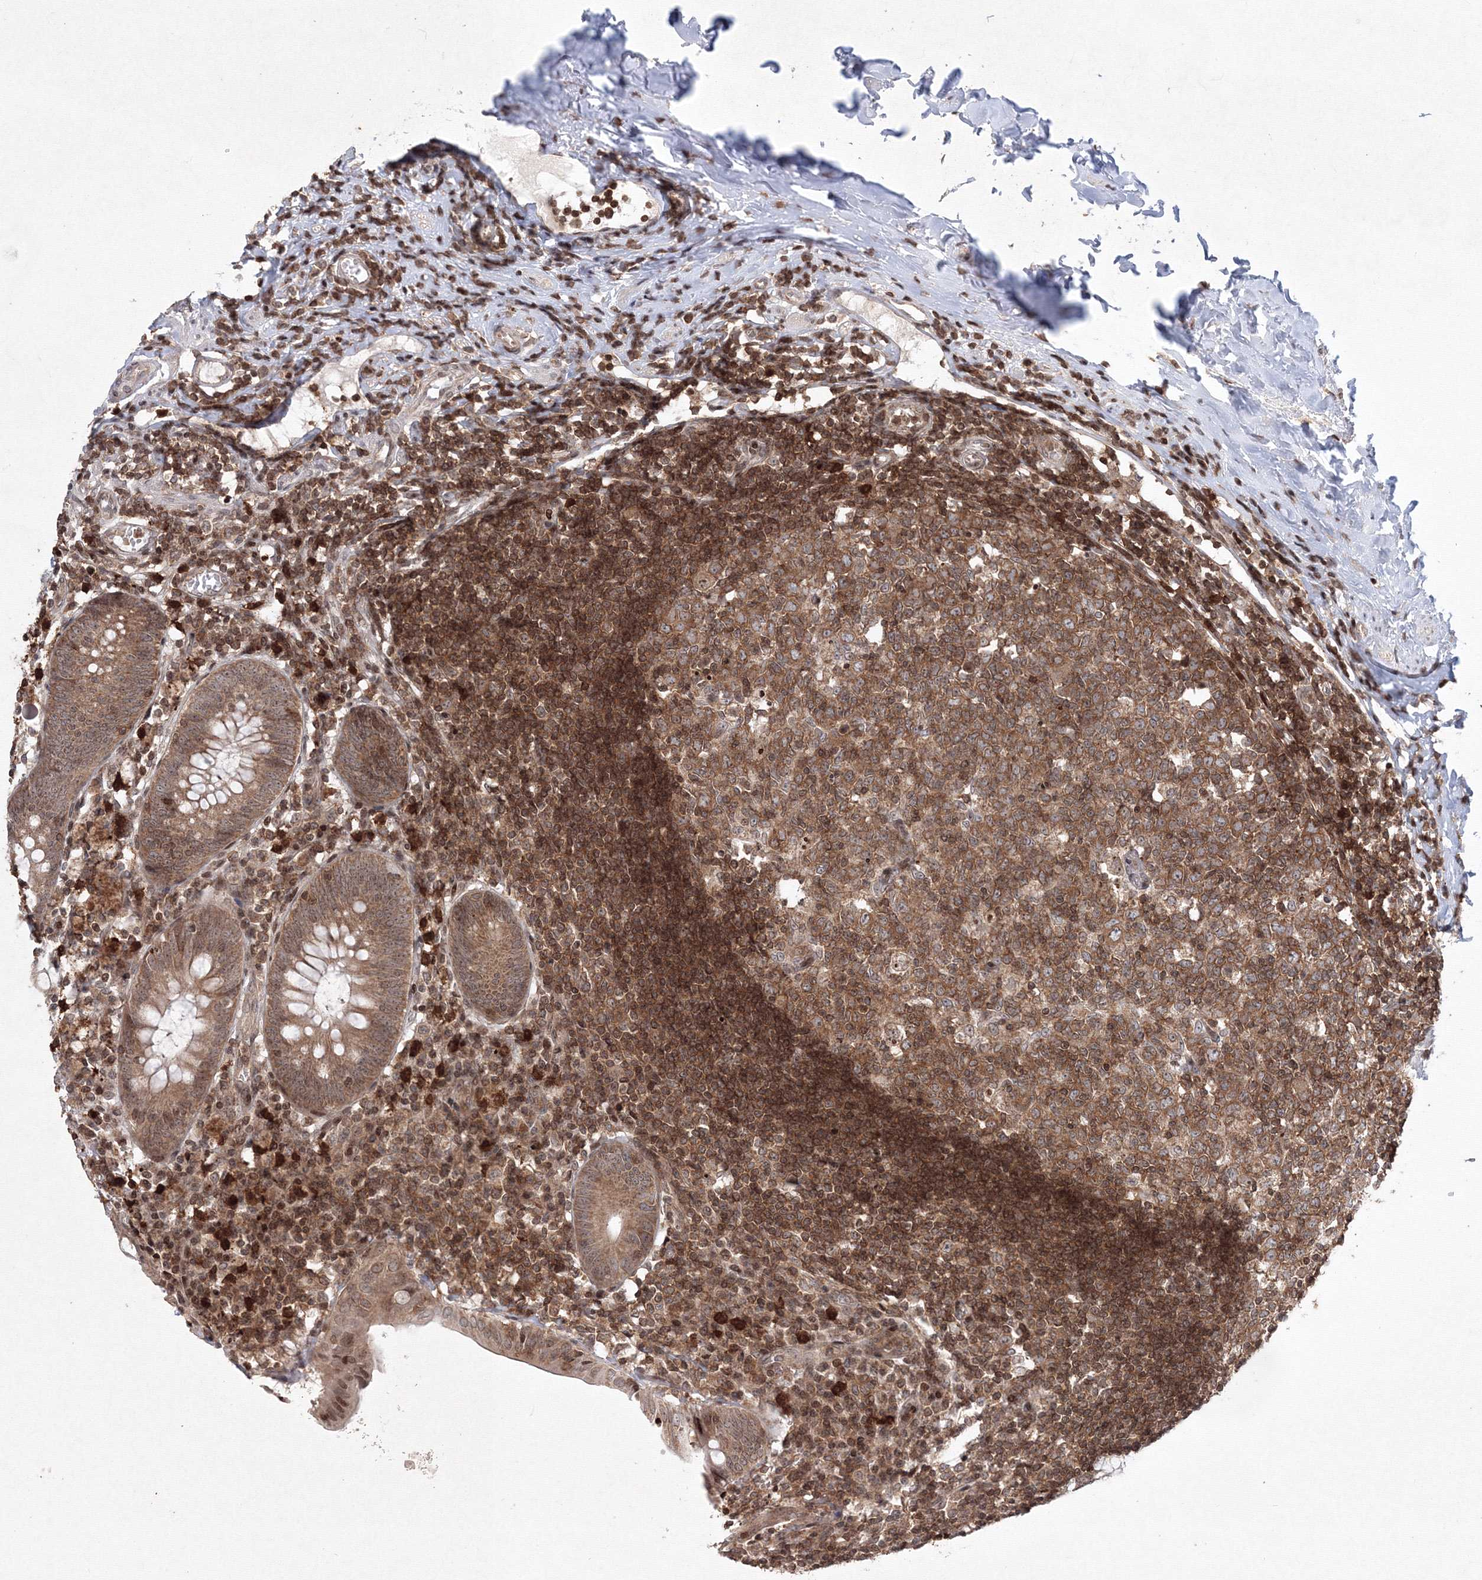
{"staining": {"intensity": "strong", "quantity": ">75%", "location": "cytoplasmic/membranous,nuclear"}, "tissue": "appendix", "cell_type": "Glandular cells", "image_type": "normal", "snomed": [{"axis": "morphology", "description": "Normal tissue, NOS"}, {"axis": "topography", "description": "Appendix"}], "caption": "Appendix stained with IHC shows strong cytoplasmic/membranous,nuclear positivity in about >75% of glandular cells.", "gene": "MKRN2", "patient": {"sex": "female", "age": 54}}